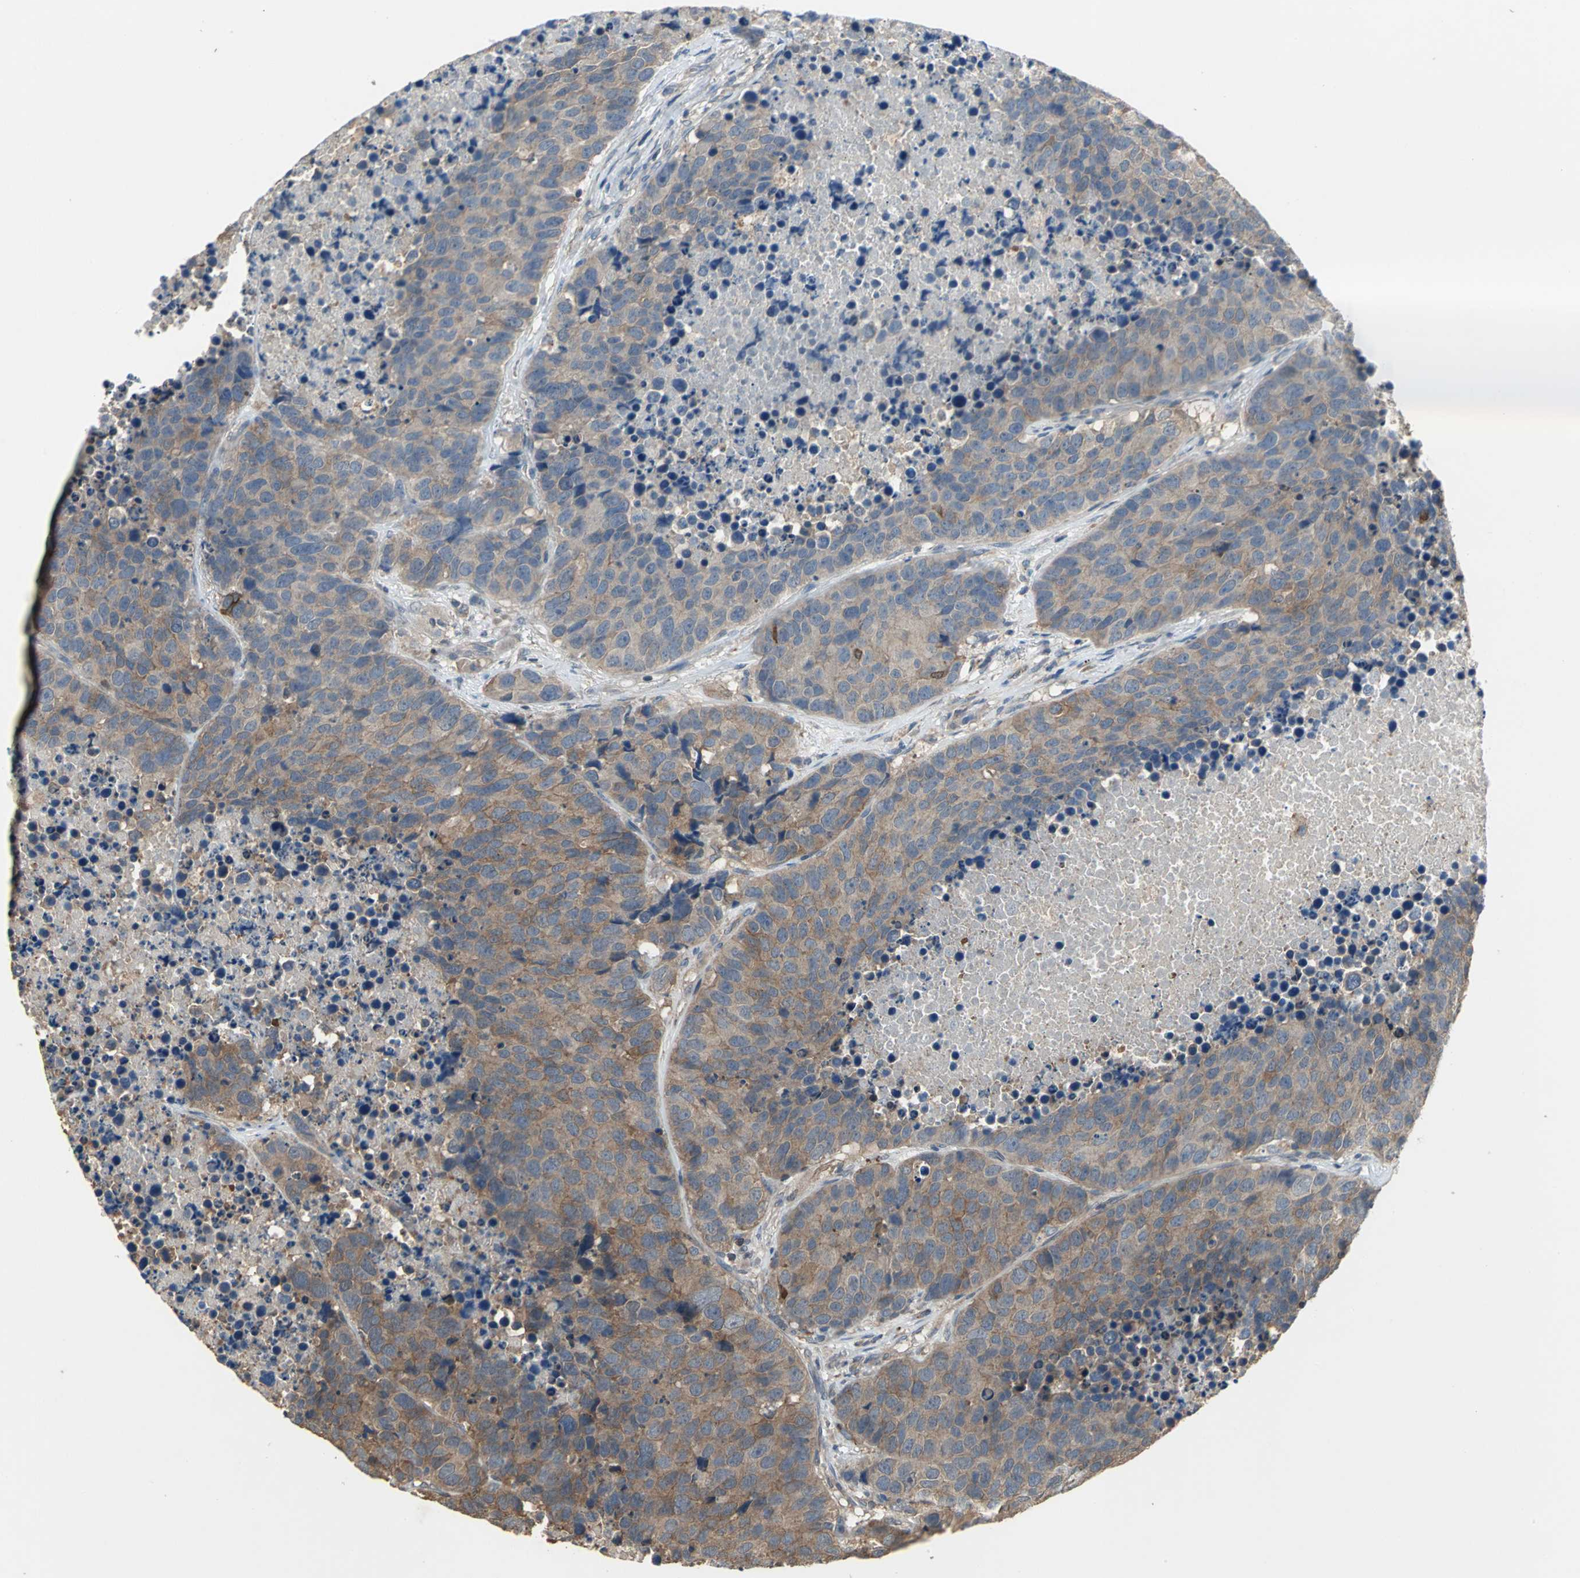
{"staining": {"intensity": "moderate", "quantity": ">75%", "location": "cytoplasmic/membranous"}, "tissue": "carcinoid", "cell_type": "Tumor cells", "image_type": "cancer", "snomed": [{"axis": "morphology", "description": "Carcinoid, malignant, NOS"}, {"axis": "topography", "description": "Lung"}], "caption": "Protein analysis of carcinoid (malignant) tissue displays moderate cytoplasmic/membranous positivity in approximately >75% of tumor cells.", "gene": "MET", "patient": {"sex": "male", "age": 60}}